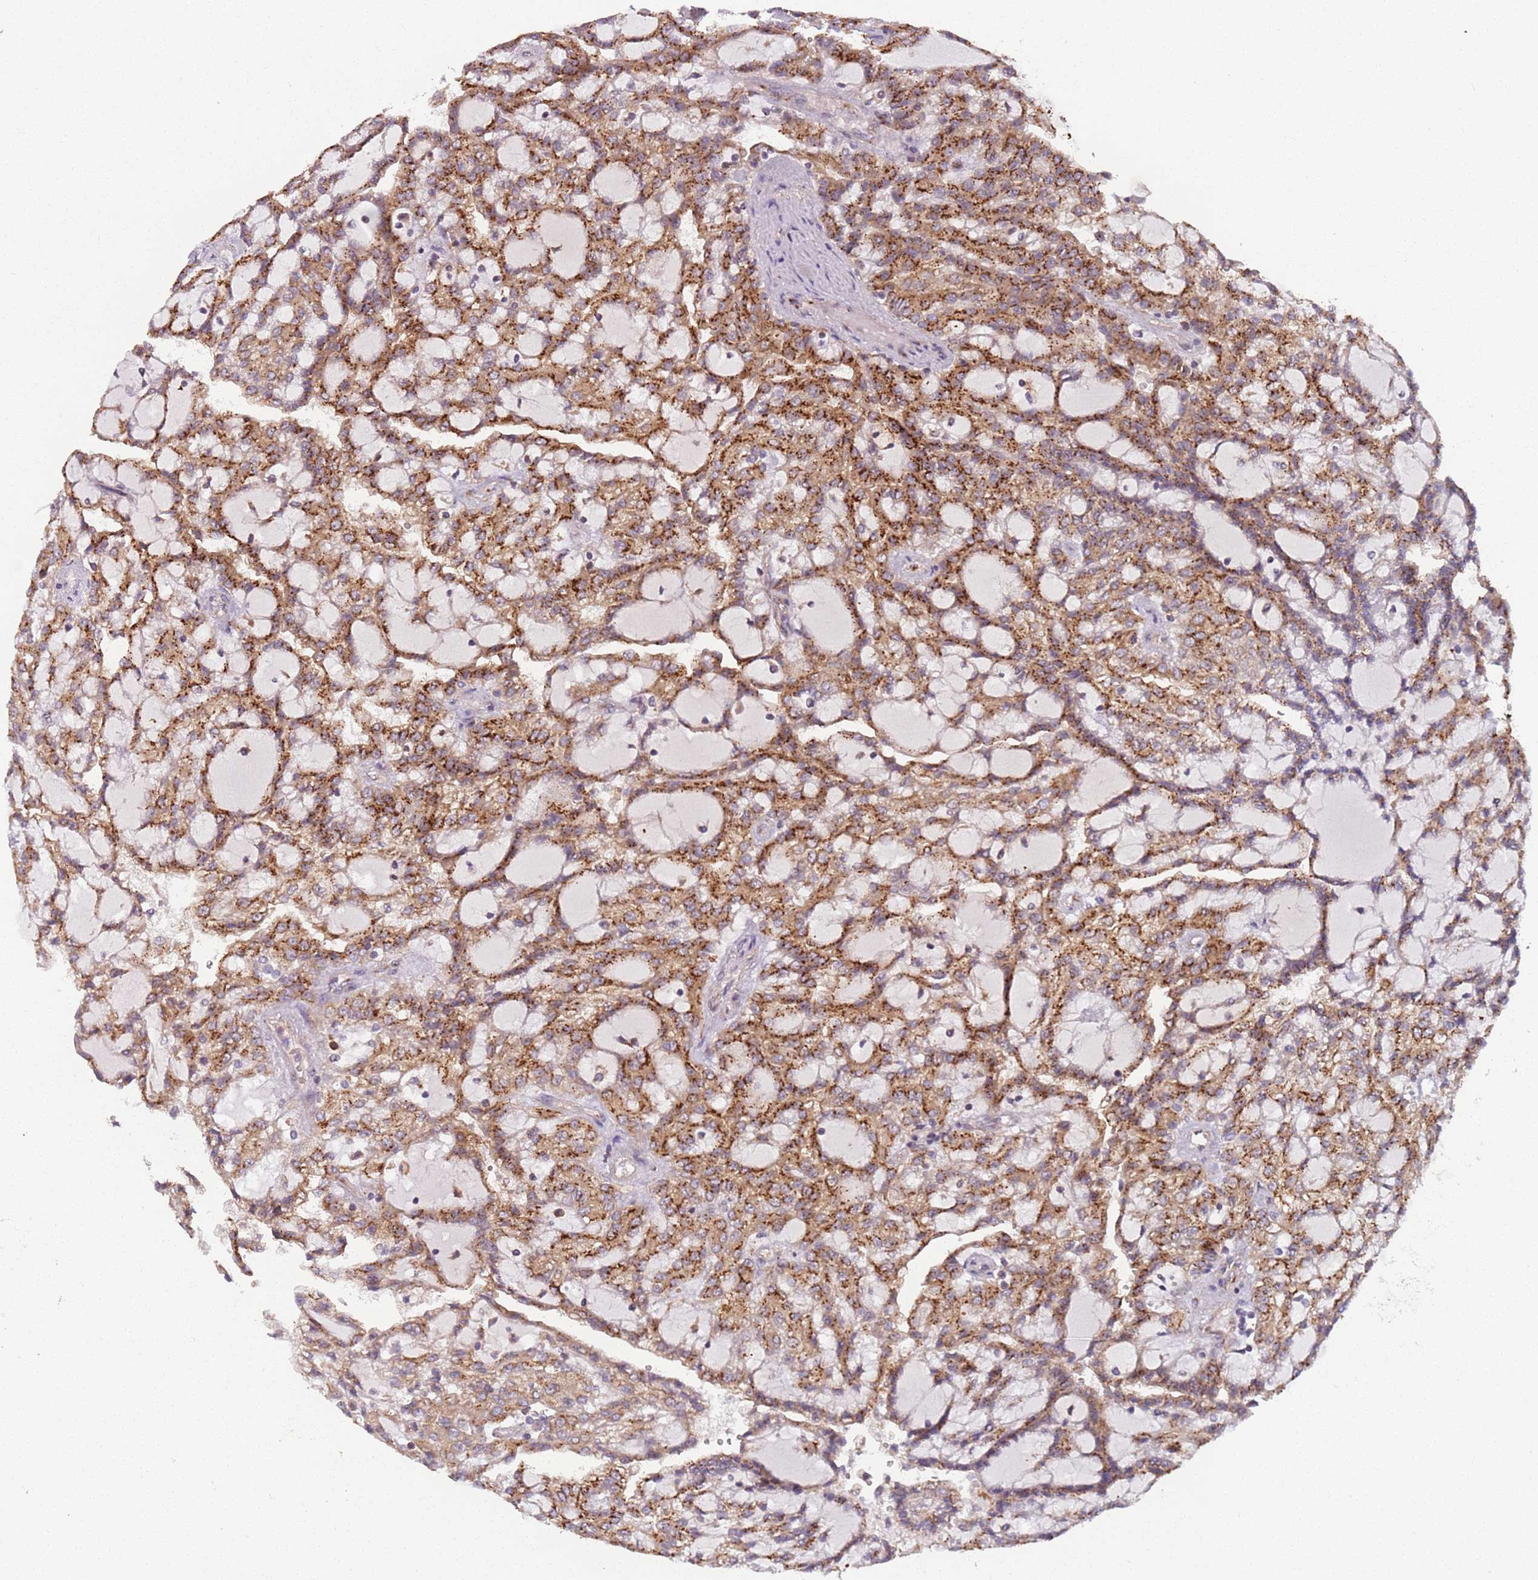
{"staining": {"intensity": "strong", "quantity": ">75%", "location": "cytoplasmic/membranous"}, "tissue": "renal cancer", "cell_type": "Tumor cells", "image_type": "cancer", "snomed": [{"axis": "morphology", "description": "Adenocarcinoma, NOS"}, {"axis": "topography", "description": "Kidney"}], "caption": "This histopathology image exhibits renal cancer (adenocarcinoma) stained with IHC to label a protein in brown. The cytoplasmic/membranous of tumor cells show strong positivity for the protein. Nuclei are counter-stained blue.", "gene": "AKTIP", "patient": {"sex": "male", "age": 63}}